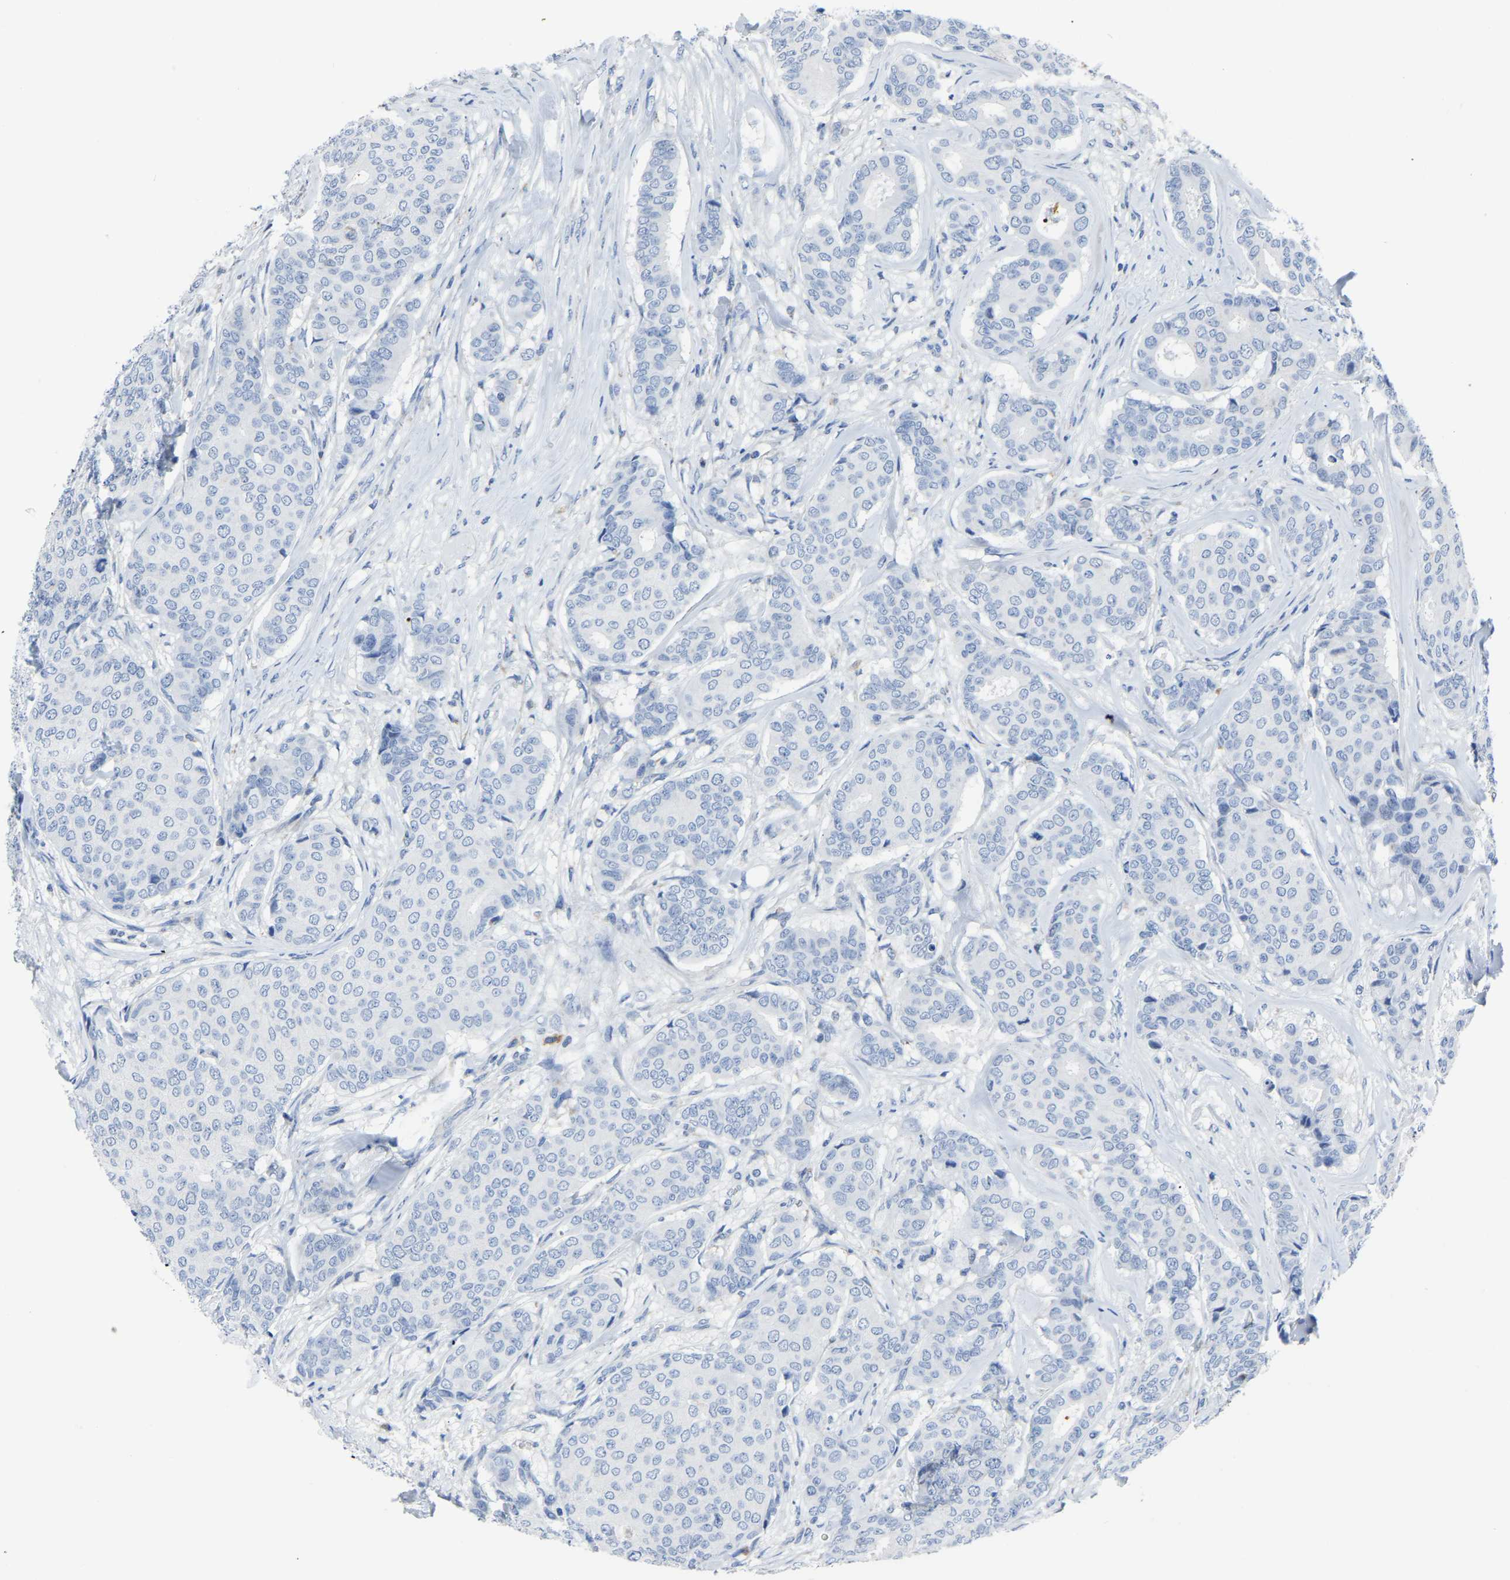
{"staining": {"intensity": "negative", "quantity": "none", "location": "none"}, "tissue": "breast cancer", "cell_type": "Tumor cells", "image_type": "cancer", "snomed": [{"axis": "morphology", "description": "Duct carcinoma"}, {"axis": "topography", "description": "Breast"}], "caption": "High power microscopy histopathology image of an immunohistochemistry (IHC) photomicrograph of intraductal carcinoma (breast), revealing no significant positivity in tumor cells.", "gene": "ETFA", "patient": {"sex": "female", "age": 75}}